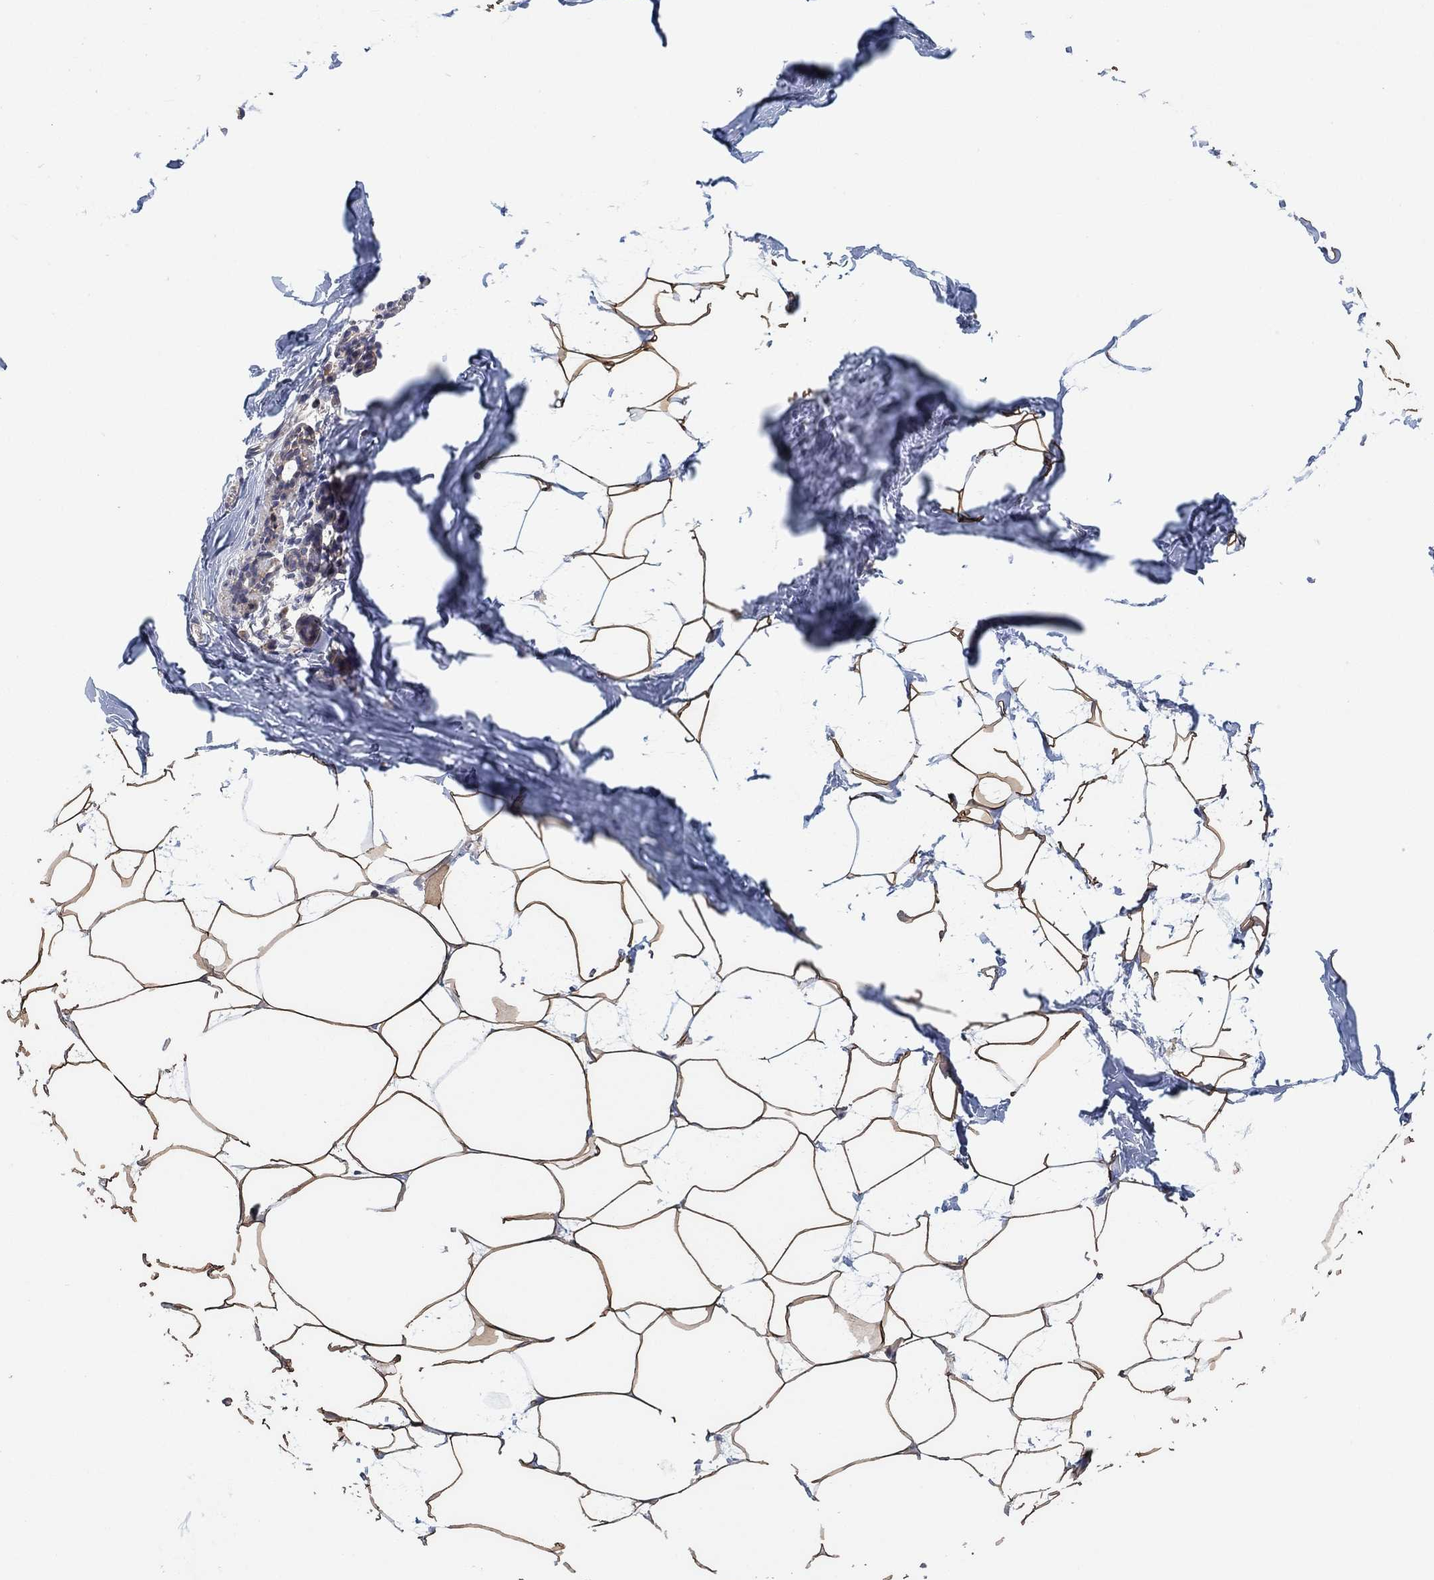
{"staining": {"intensity": "moderate", "quantity": ">75%", "location": "cytoplasmic/membranous"}, "tissue": "breast", "cell_type": "Adipocytes", "image_type": "normal", "snomed": [{"axis": "morphology", "description": "Normal tissue, NOS"}, {"axis": "topography", "description": "Breast"}], "caption": "Immunohistochemical staining of benign human breast shows >75% levels of moderate cytoplasmic/membranous protein expression in about >75% of adipocytes. Nuclei are stained in blue.", "gene": "CCDC43", "patient": {"sex": "female", "age": 32}}